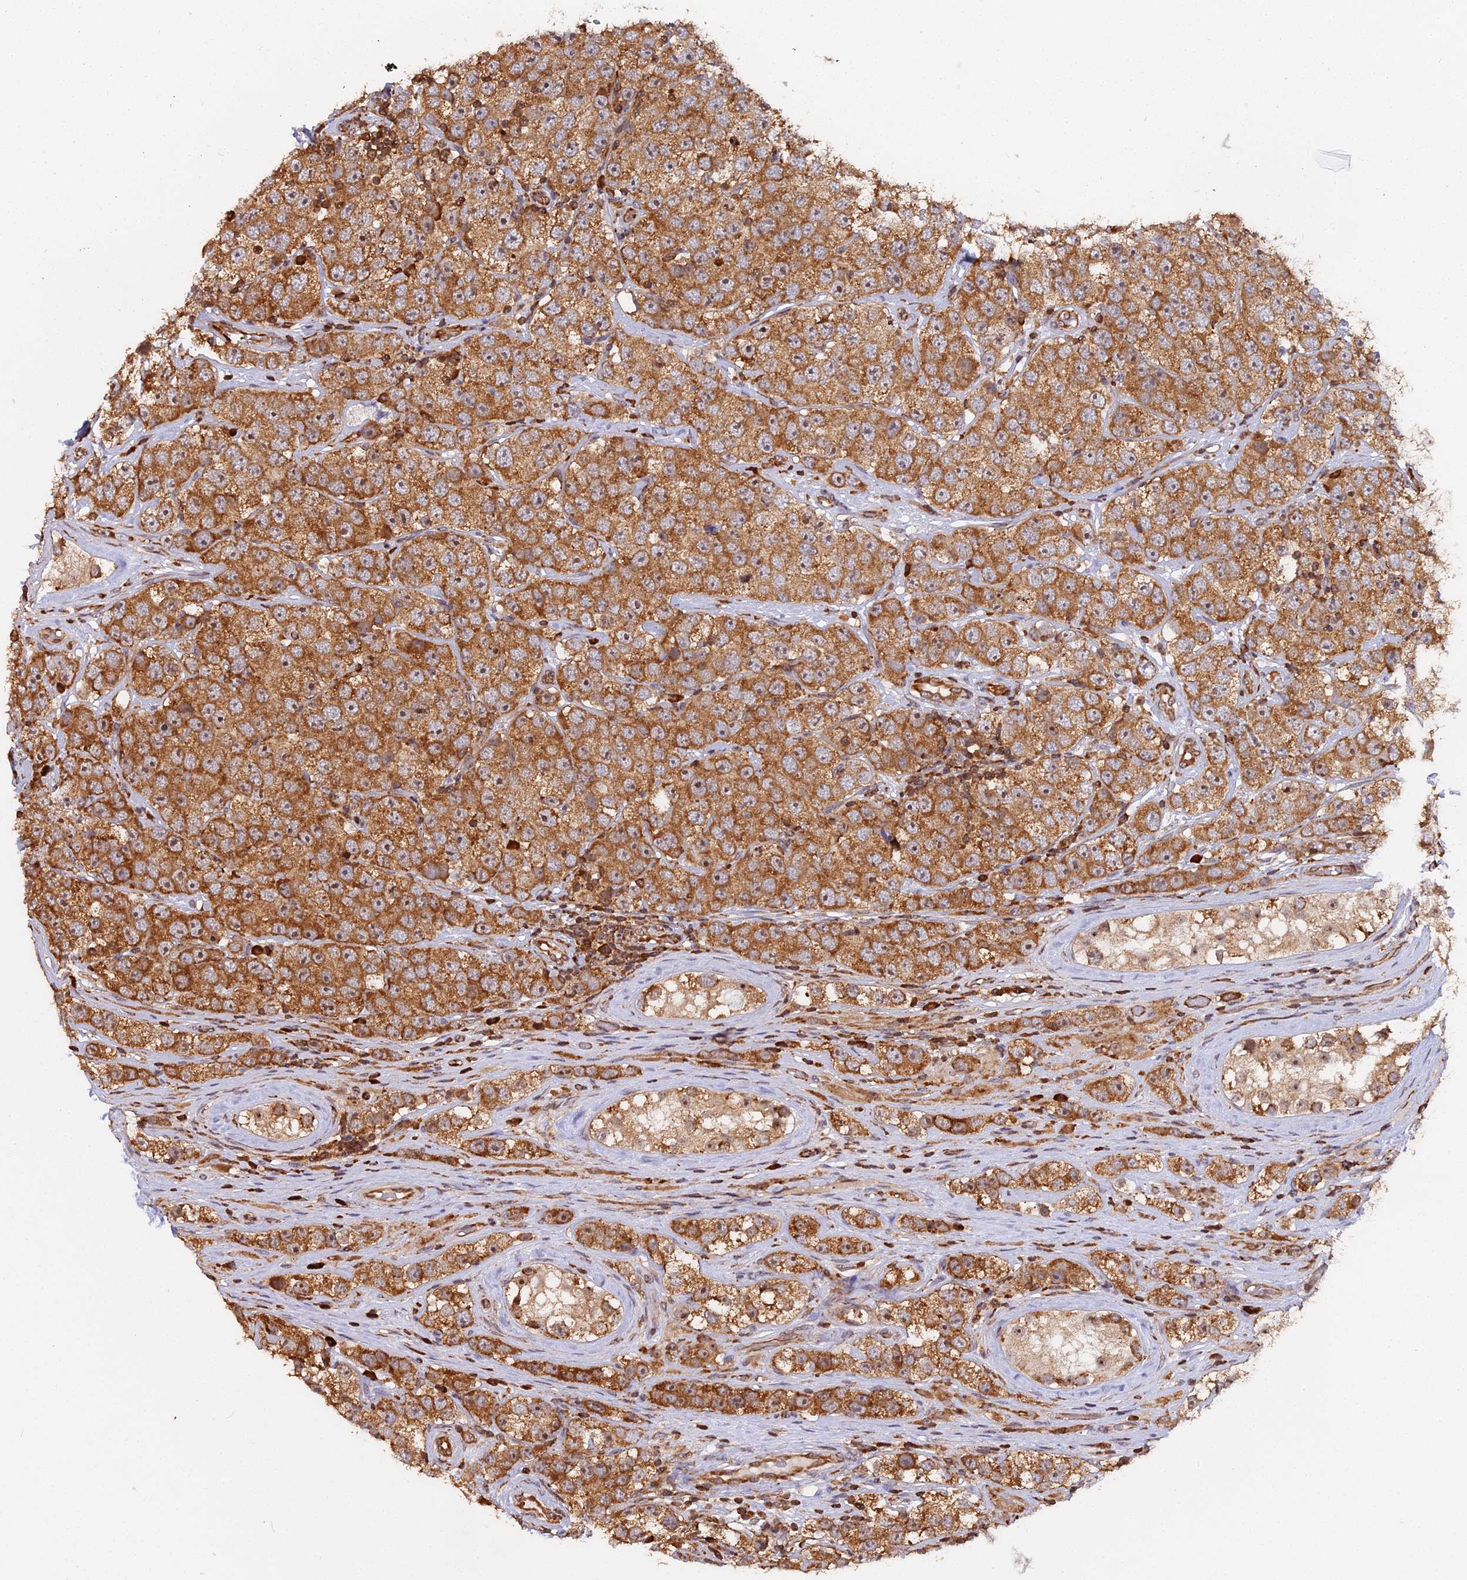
{"staining": {"intensity": "moderate", "quantity": ">75%", "location": "cytoplasmic/membranous"}, "tissue": "testis cancer", "cell_type": "Tumor cells", "image_type": "cancer", "snomed": [{"axis": "morphology", "description": "Seminoma, NOS"}, {"axis": "topography", "description": "Testis"}], "caption": "Seminoma (testis) stained with IHC exhibits moderate cytoplasmic/membranous staining in about >75% of tumor cells.", "gene": "RPL26", "patient": {"sex": "male", "age": 28}}